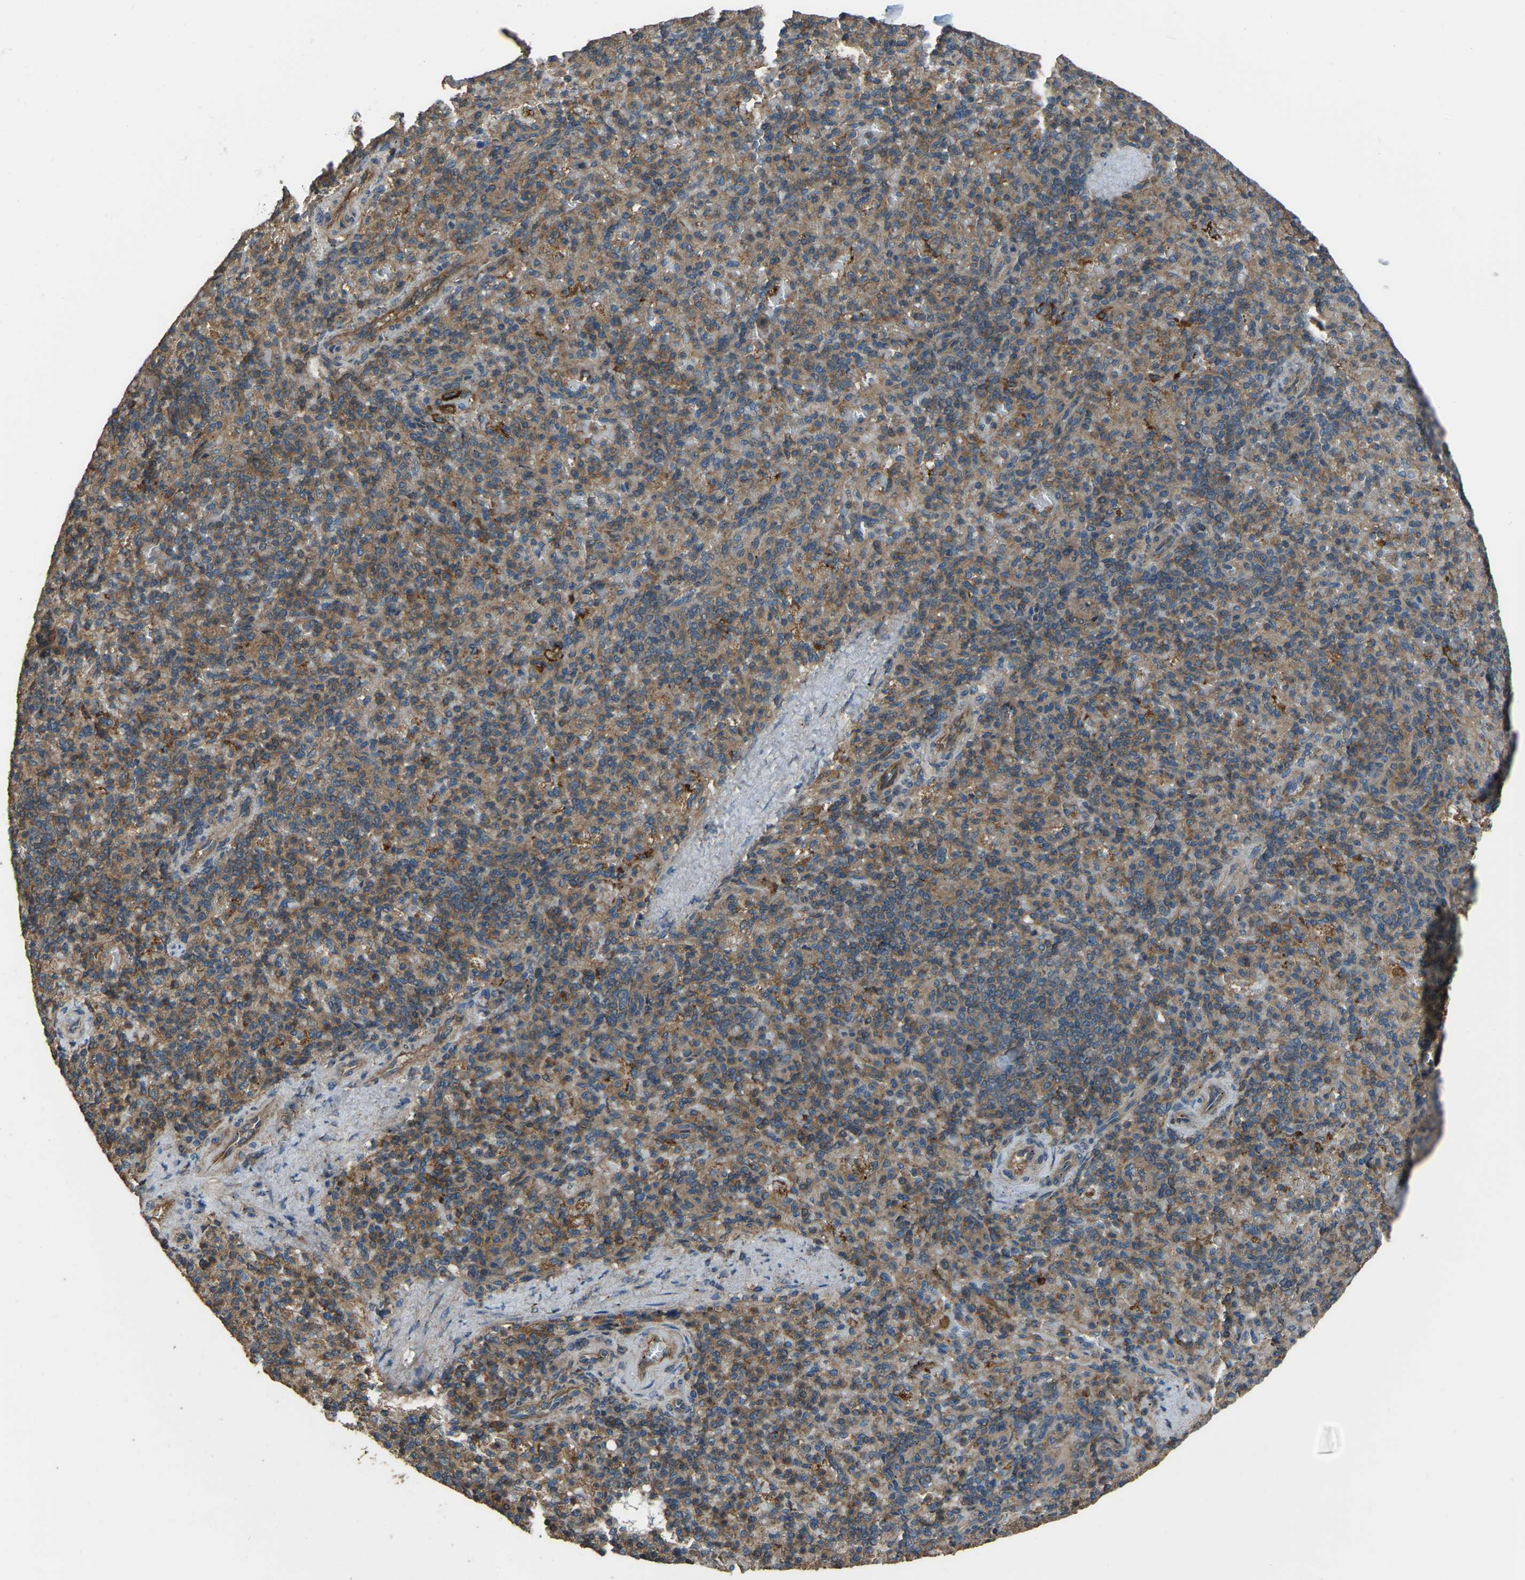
{"staining": {"intensity": "moderate", "quantity": "25%-75%", "location": "cytoplasmic/membranous"}, "tissue": "spleen", "cell_type": "Cells in red pulp", "image_type": "normal", "snomed": [{"axis": "morphology", "description": "Normal tissue, NOS"}, {"axis": "topography", "description": "Spleen"}], "caption": "Immunohistochemistry (IHC) image of benign spleen: human spleen stained using immunohistochemistry shows medium levels of moderate protein expression localized specifically in the cytoplasmic/membranous of cells in red pulp, appearing as a cytoplasmic/membranous brown color.", "gene": "SLC4A2", "patient": {"sex": "female", "age": 74}}